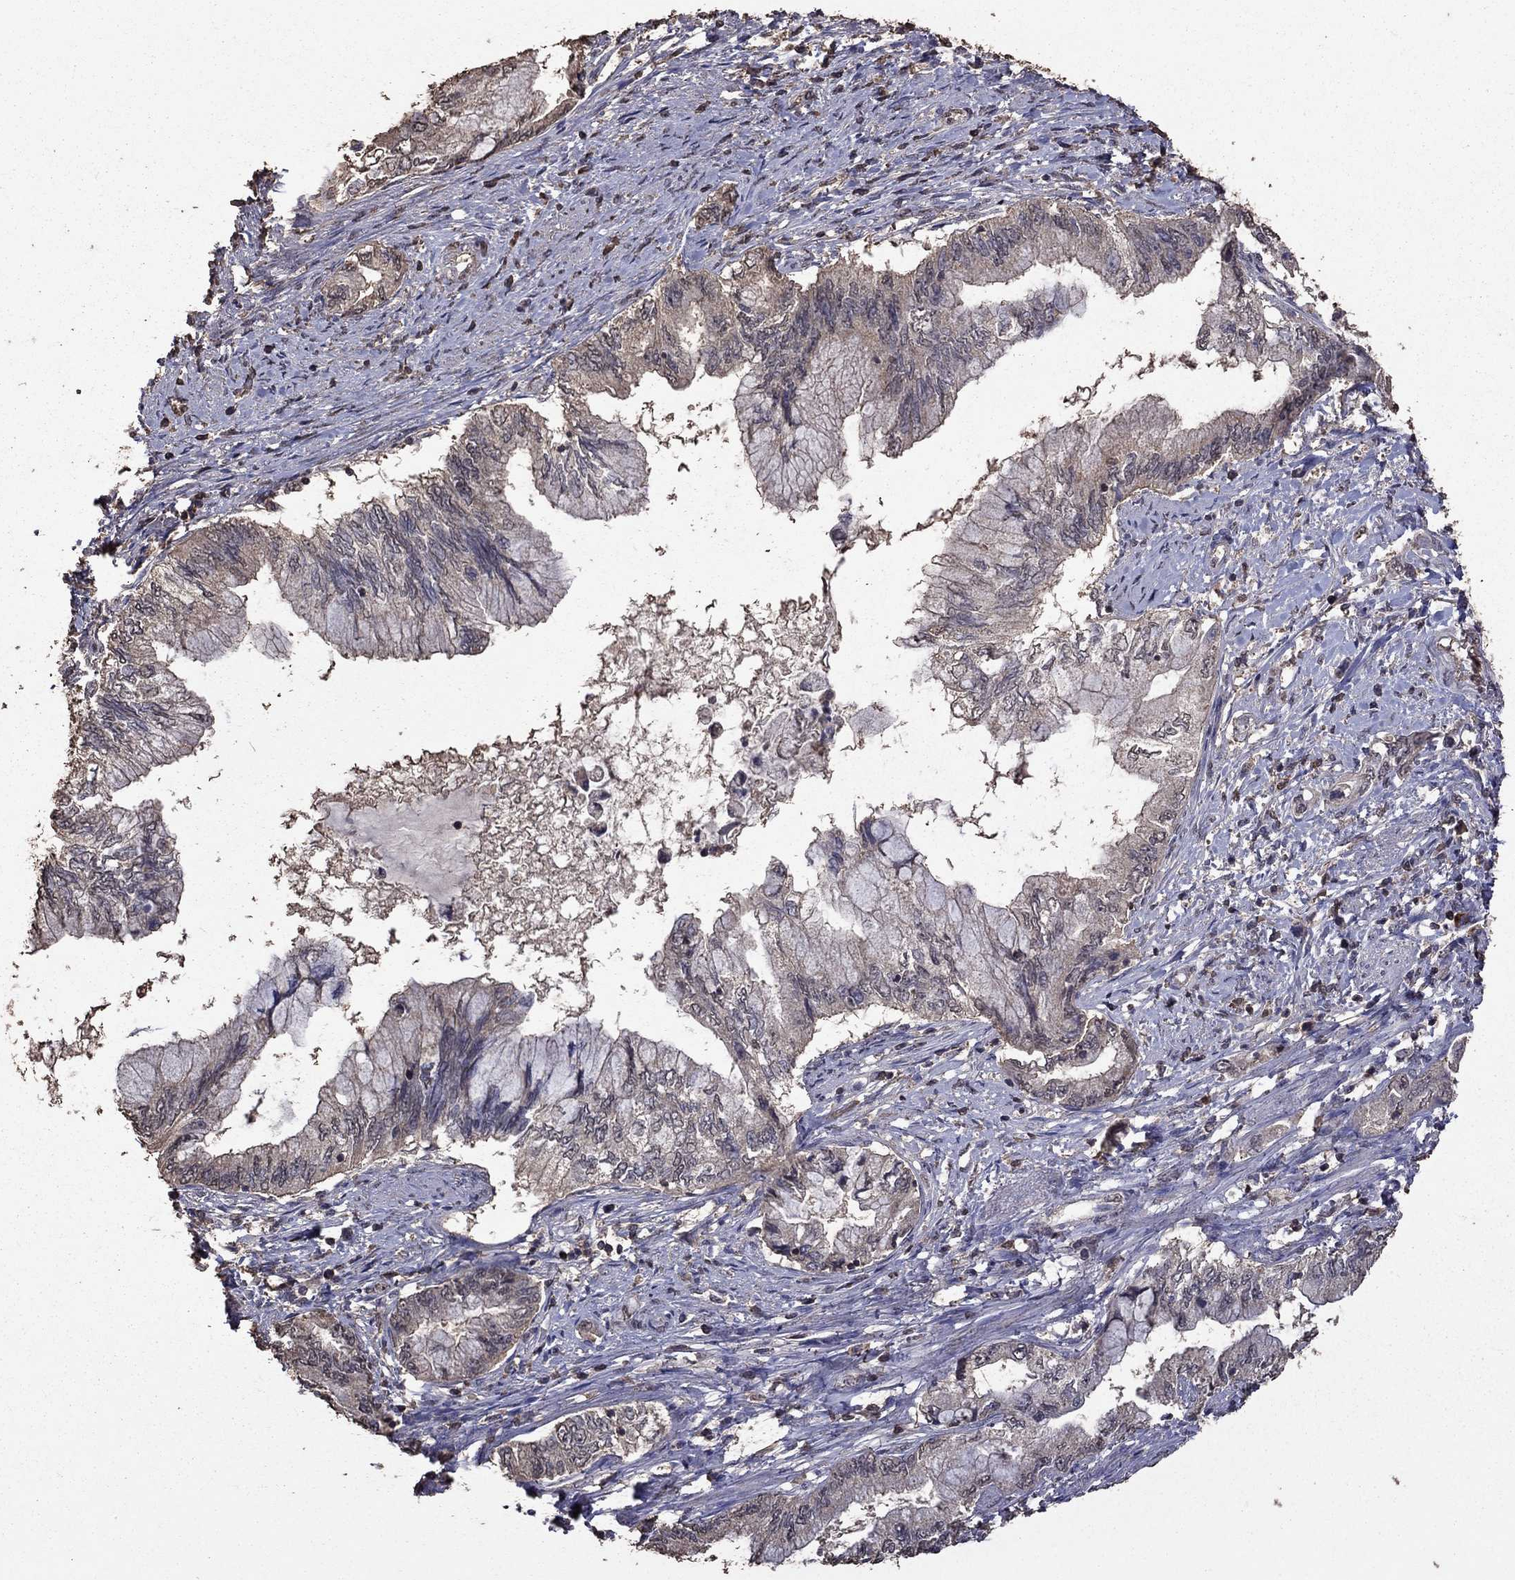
{"staining": {"intensity": "negative", "quantity": "none", "location": "none"}, "tissue": "pancreatic cancer", "cell_type": "Tumor cells", "image_type": "cancer", "snomed": [{"axis": "morphology", "description": "Adenocarcinoma, NOS"}, {"axis": "topography", "description": "Pancreas"}], "caption": "High power microscopy micrograph of an IHC image of pancreatic adenocarcinoma, revealing no significant staining in tumor cells.", "gene": "SERPINA5", "patient": {"sex": "female", "age": 73}}